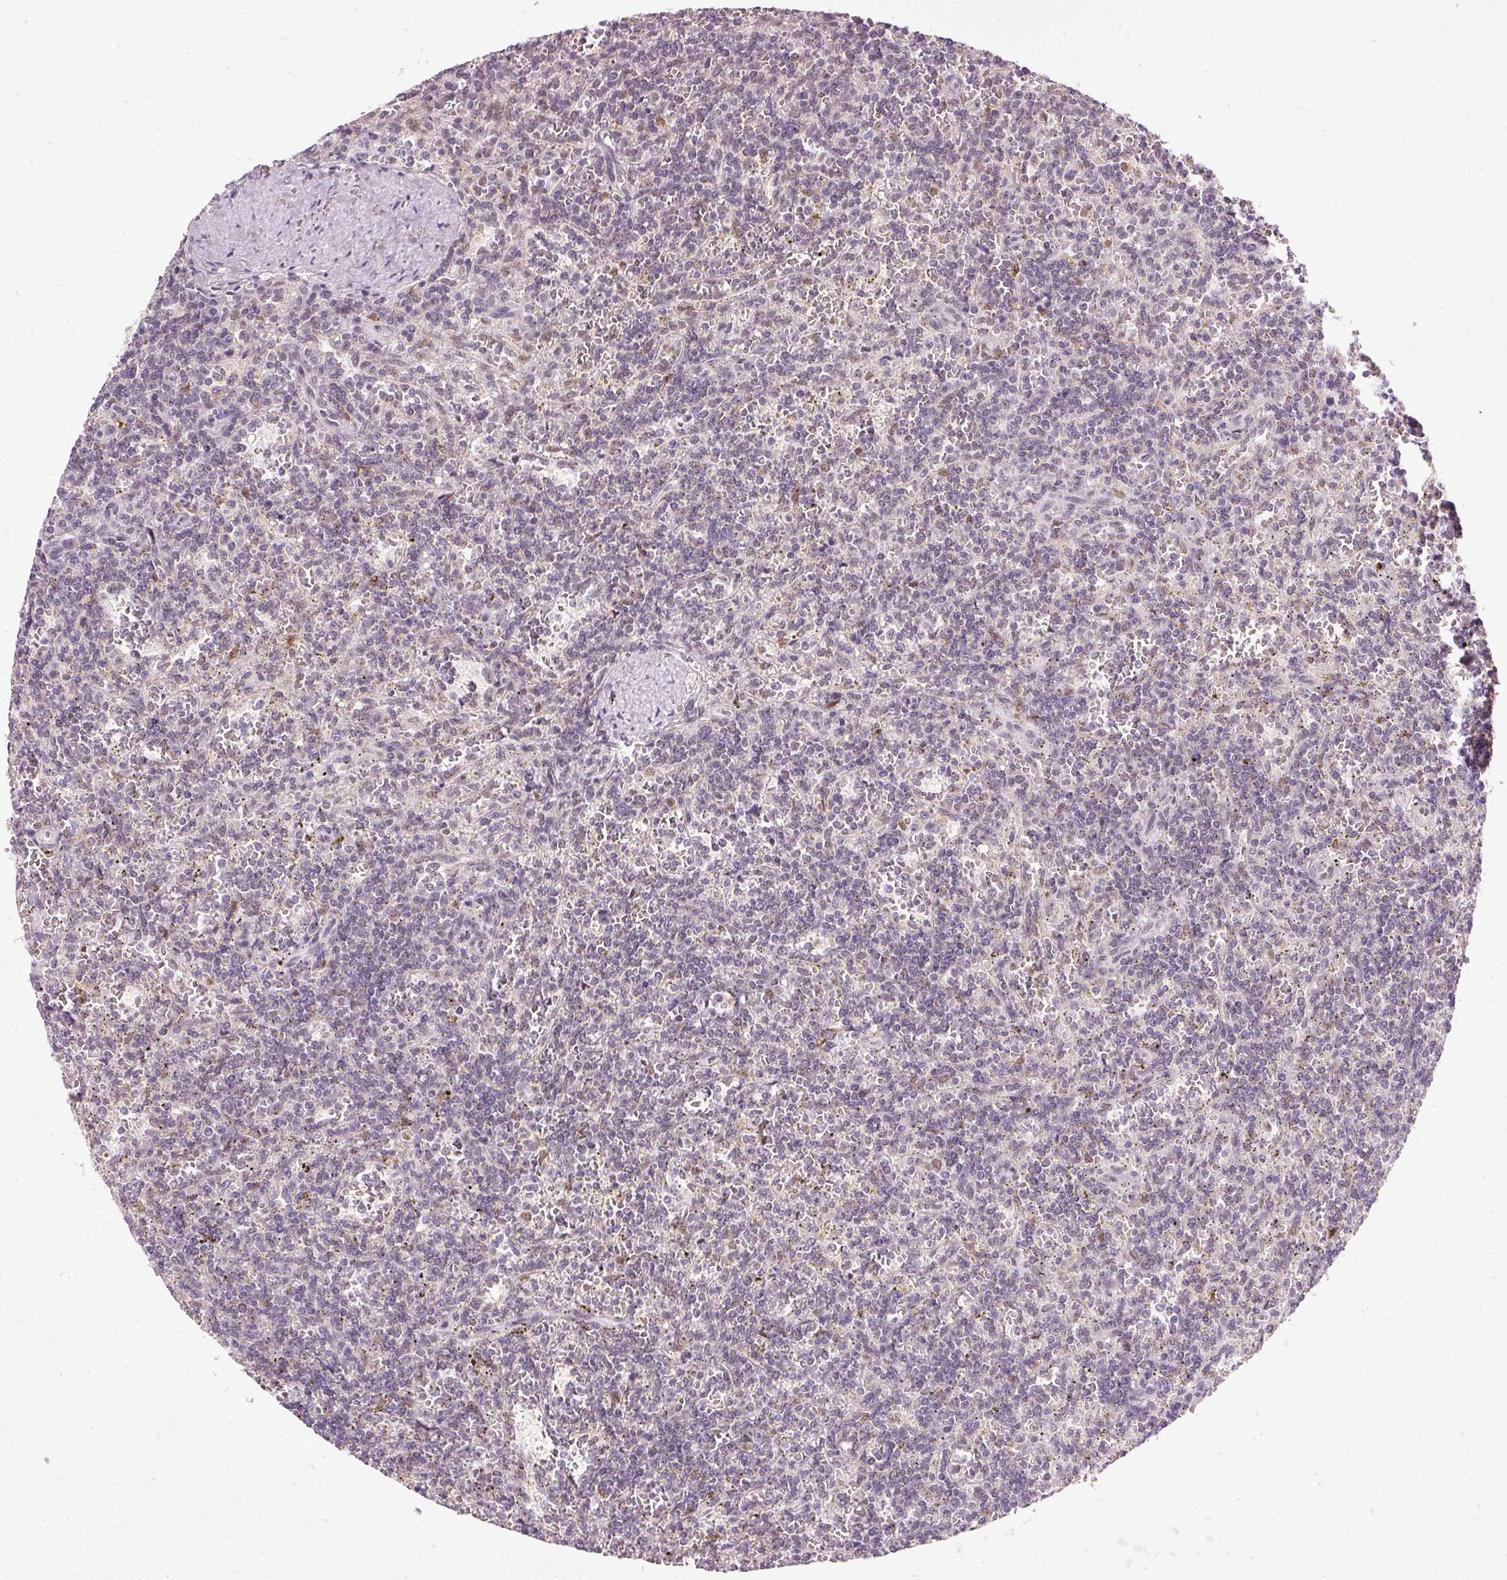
{"staining": {"intensity": "negative", "quantity": "none", "location": "none"}, "tissue": "lymphoma", "cell_type": "Tumor cells", "image_type": "cancer", "snomed": [{"axis": "morphology", "description": "Malignant lymphoma, non-Hodgkin's type, Low grade"}, {"axis": "topography", "description": "Spleen"}], "caption": "Immunohistochemistry of human malignant lymphoma, non-Hodgkin's type (low-grade) reveals no expression in tumor cells.", "gene": "FSTL3", "patient": {"sex": "male", "age": 73}}